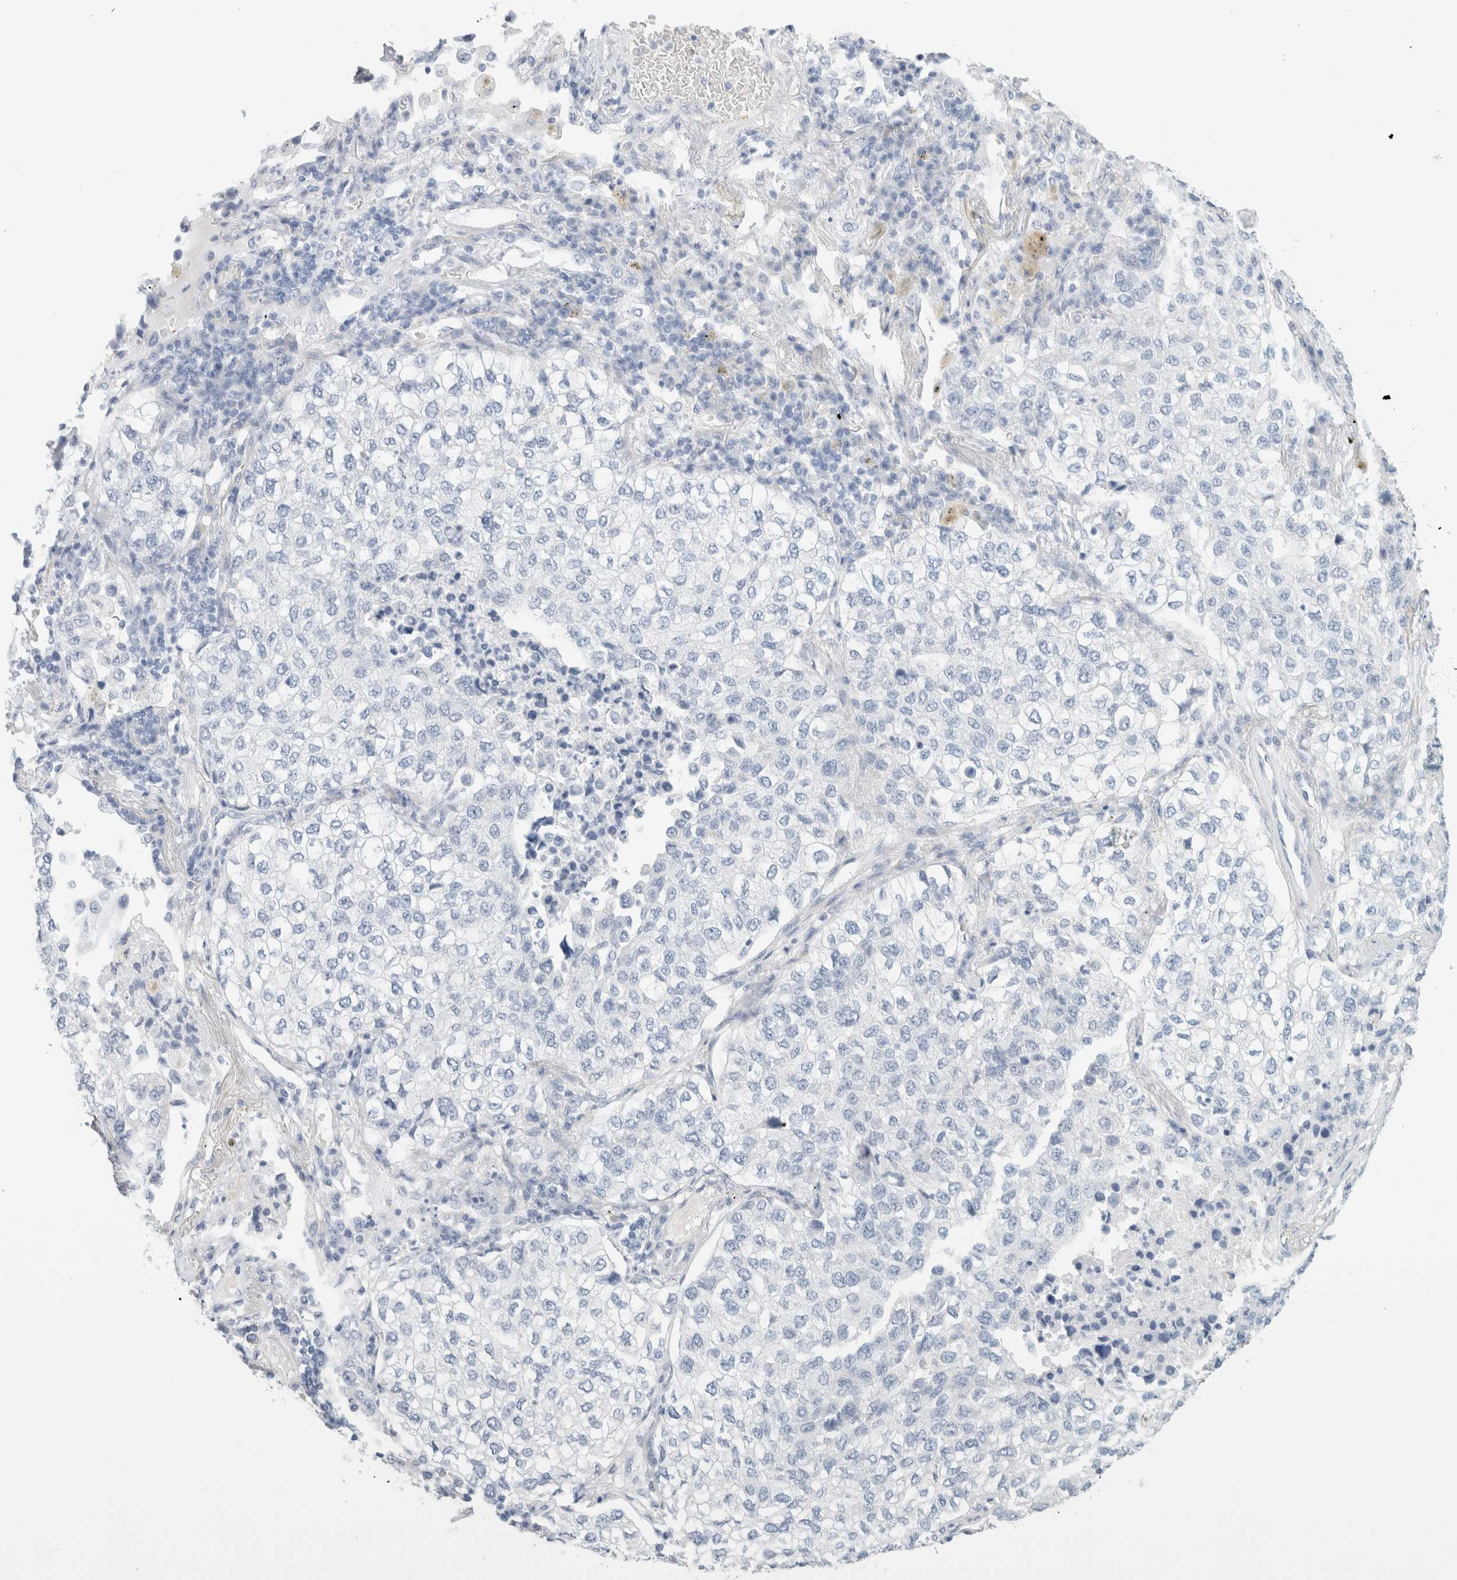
{"staining": {"intensity": "negative", "quantity": "none", "location": "none"}, "tissue": "lung cancer", "cell_type": "Tumor cells", "image_type": "cancer", "snomed": [{"axis": "morphology", "description": "Adenocarcinoma, NOS"}, {"axis": "topography", "description": "Lung"}], "caption": "This is an immunohistochemistry histopathology image of human adenocarcinoma (lung). There is no expression in tumor cells.", "gene": "RTN4", "patient": {"sex": "male", "age": 63}}